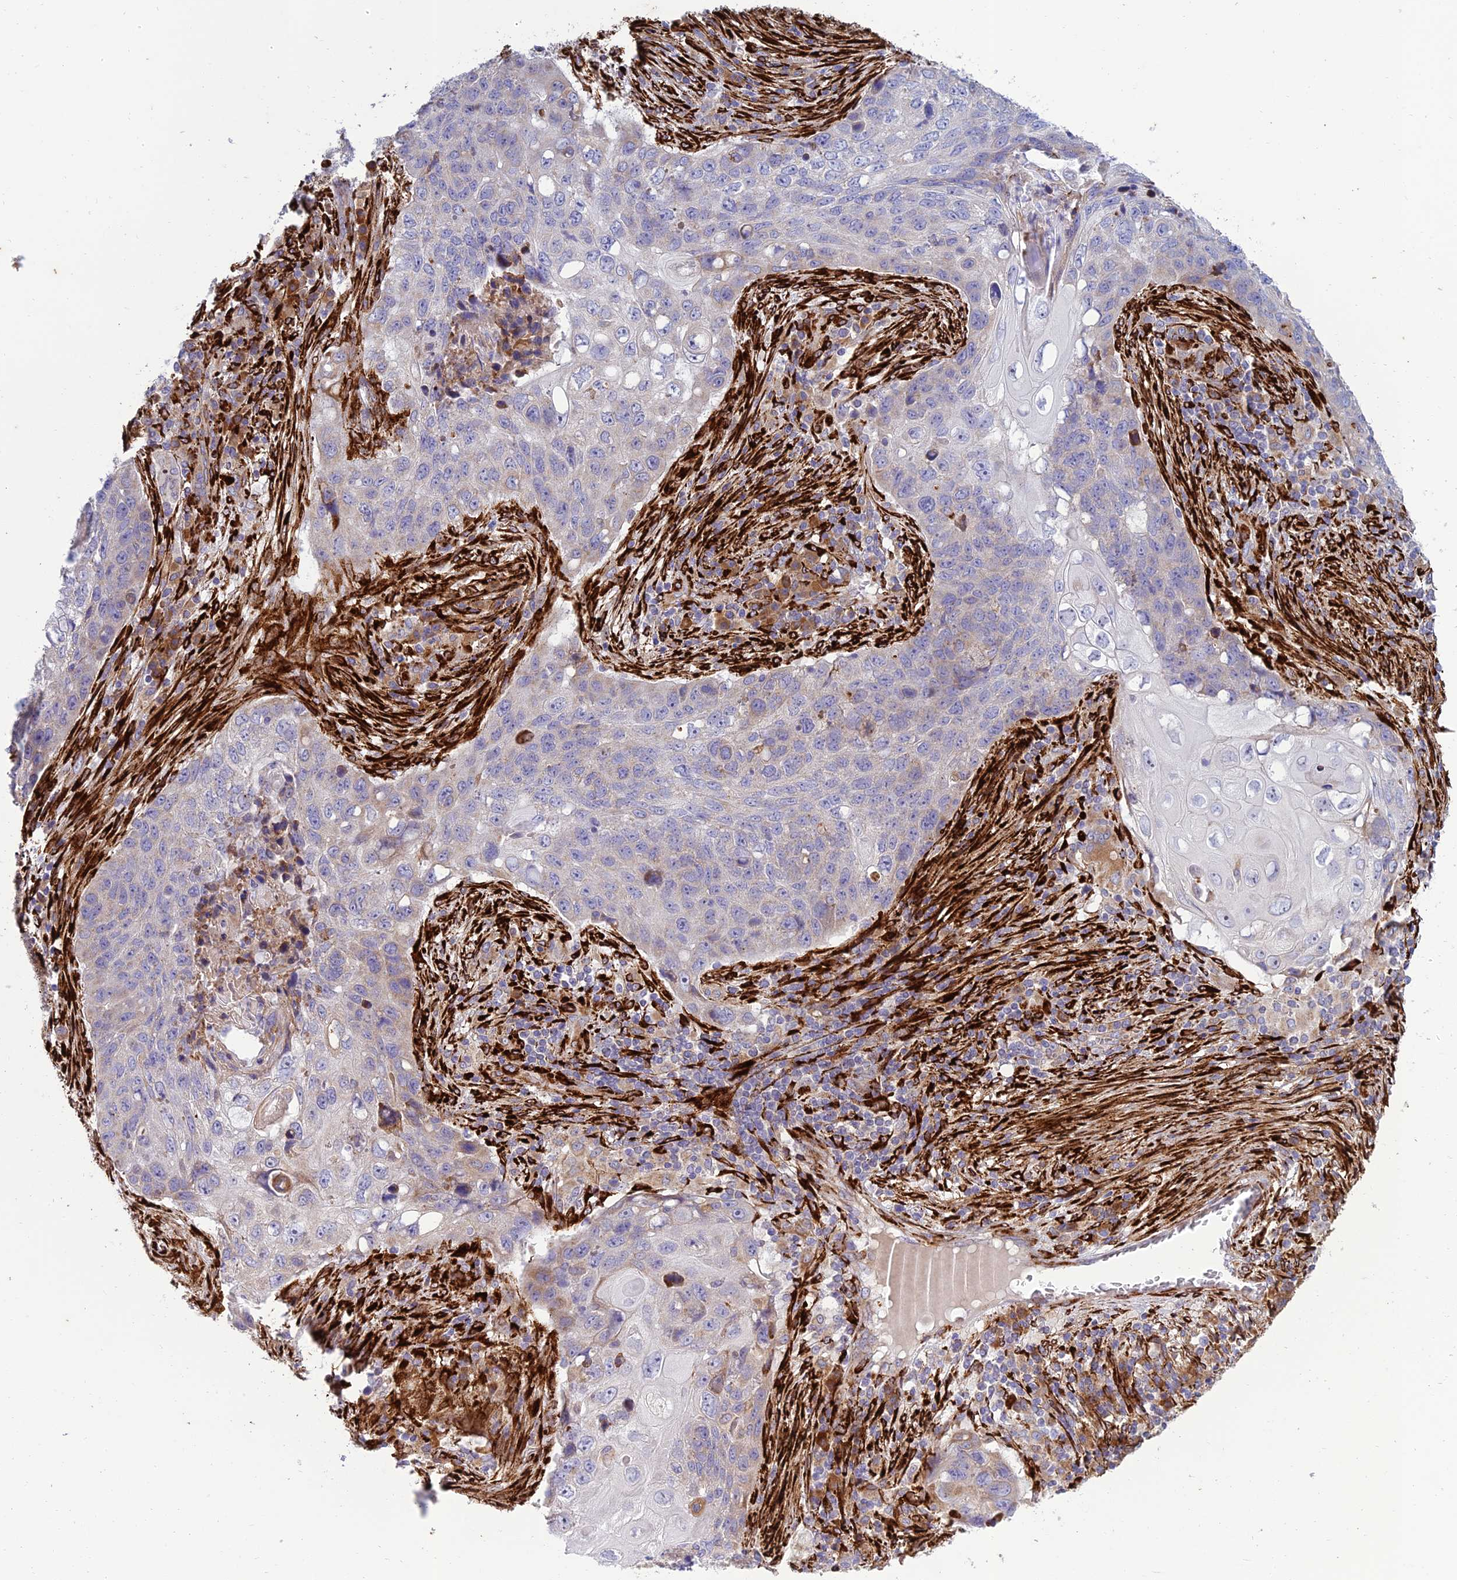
{"staining": {"intensity": "negative", "quantity": "none", "location": "none"}, "tissue": "lung cancer", "cell_type": "Tumor cells", "image_type": "cancer", "snomed": [{"axis": "morphology", "description": "Squamous cell carcinoma, NOS"}, {"axis": "topography", "description": "Lung"}], "caption": "This histopathology image is of squamous cell carcinoma (lung) stained with immunohistochemistry to label a protein in brown with the nuclei are counter-stained blue. There is no staining in tumor cells.", "gene": "RCN3", "patient": {"sex": "female", "age": 63}}